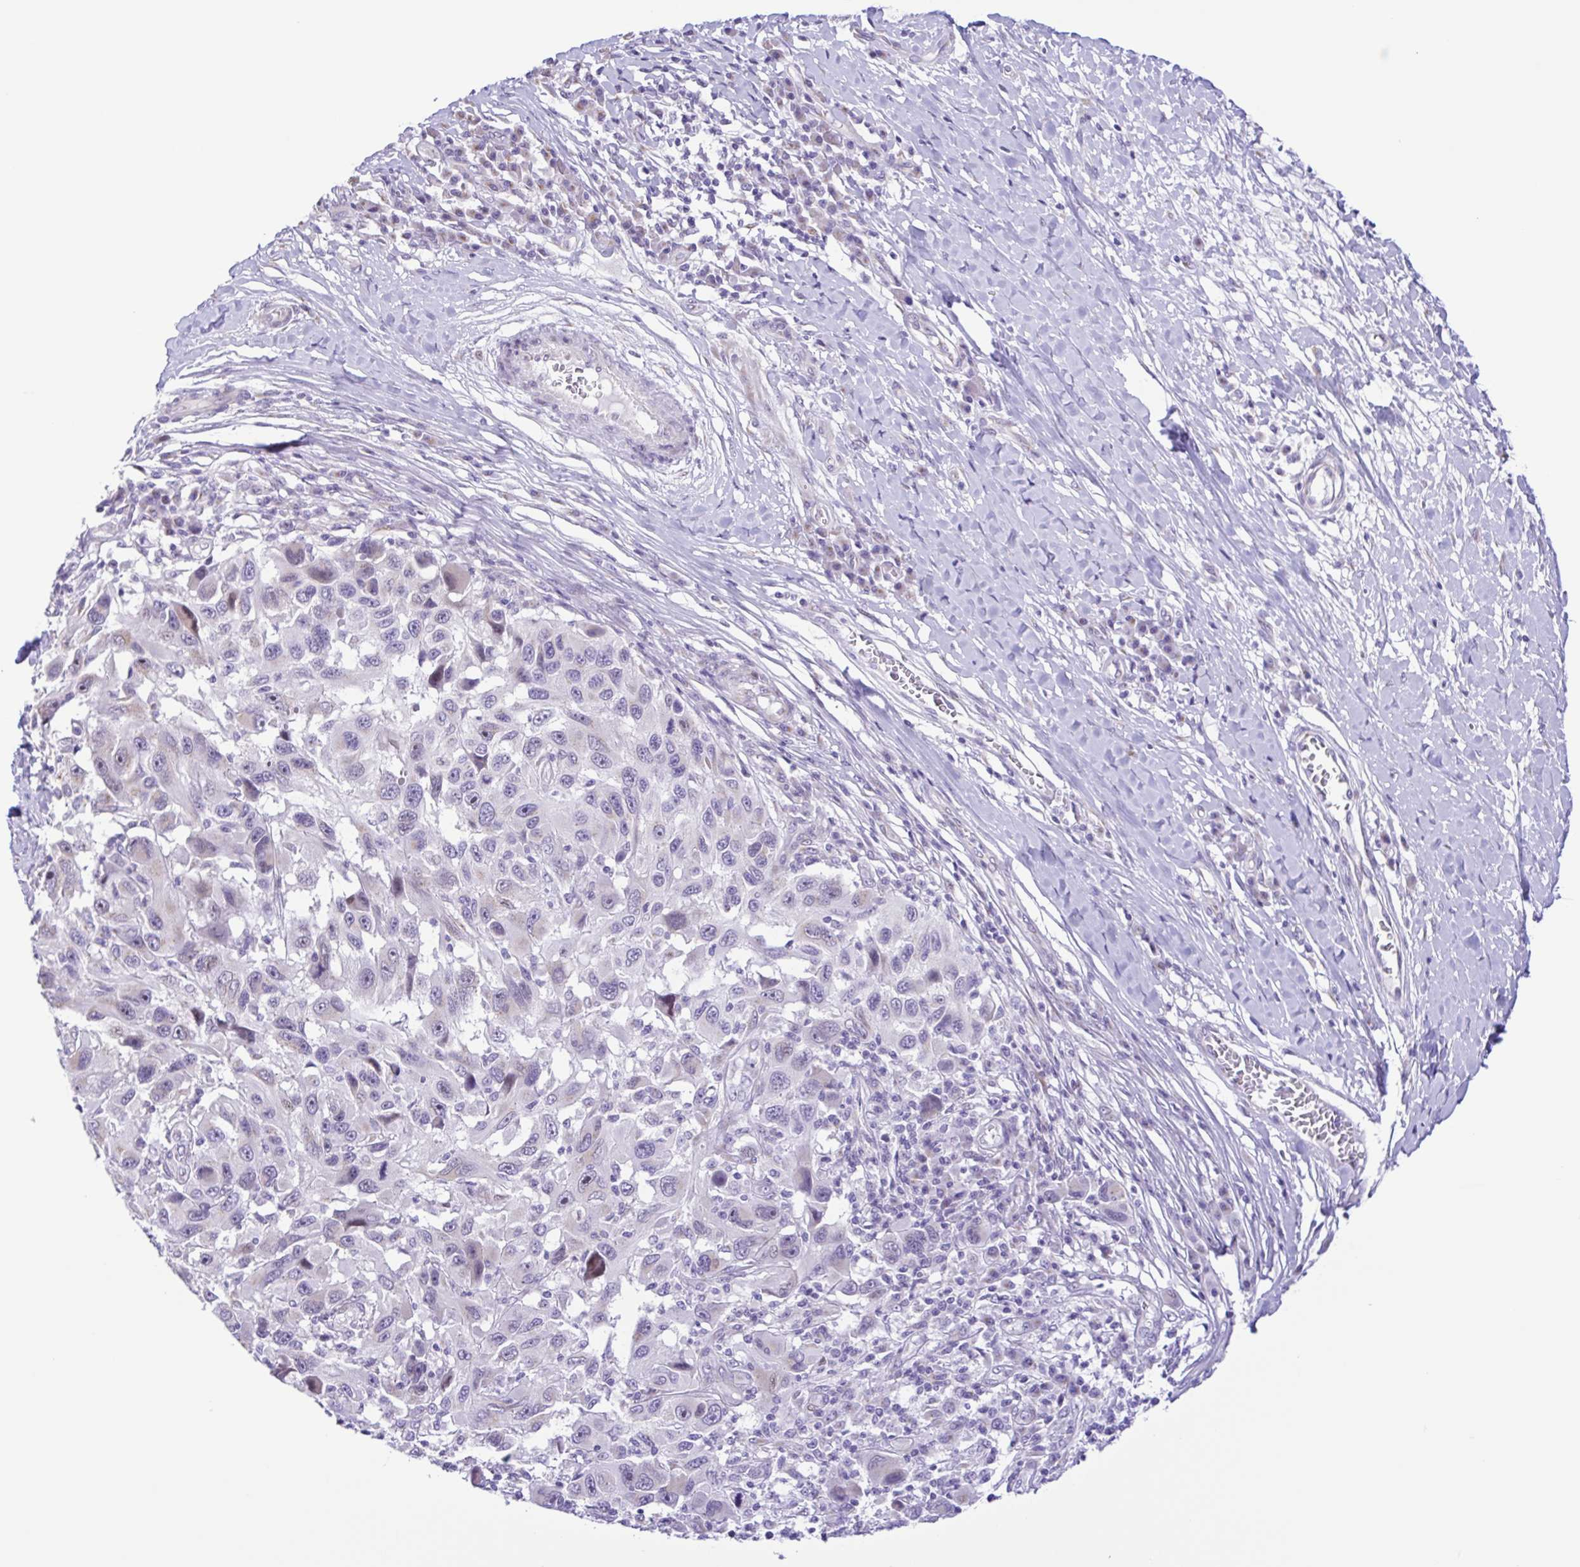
{"staining": {"intensity": "negative", "quantity": "none", "location": "none"}, "tissue": "melanoma", "cell_type": "Tumor cells", "image_type": "cancer", "snomed": [{"axis": "morphology", "description": "Malignant melanoma, NOS"}, {"axis": "topography", "description": "Skin"}], "caption": "DAB (3,3'-diaminobenzidine) immunohistochemical staining of malignant melanoma shows no significant staining in tumor cells.", "gene": "TGM3", "patient": {"sex": "male", "age": 53}}